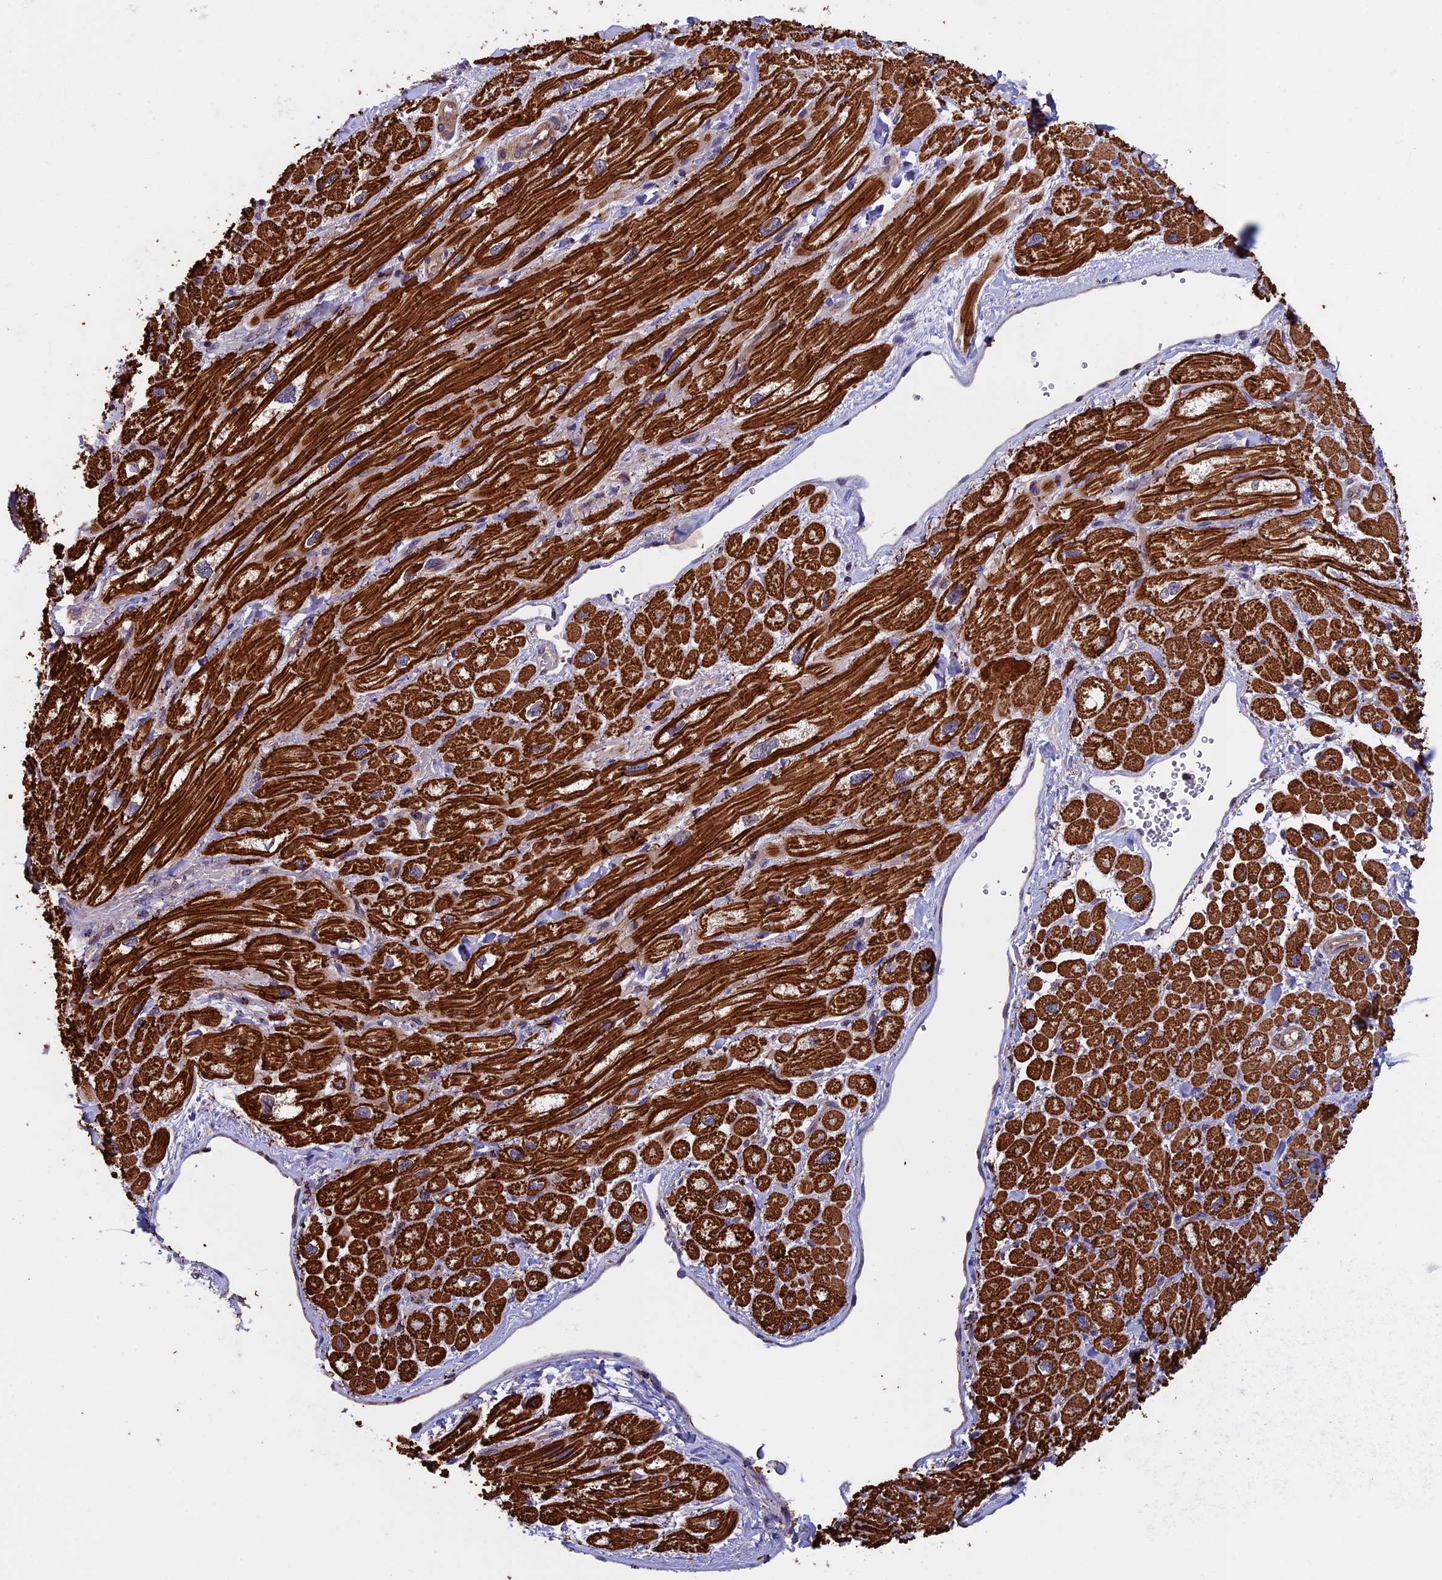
{"staining": {"intensity": "strong", "quantity": ">75%", "location": "cytoplasmic/membranous"}, "tissue": "heart muscle", "cell_type": "Cardiomyocytes", "image_type": "normal", "snomed": [{"axis": "morphology", "description": "Normal tissue, NOS"}, {"axis": "topography", "description": "Heart"}], "caption": "High-magnification brightfield microscopy of benign heart muscle stained with DAB (brown) and counterstained with hematoxylin (blue). cardiomyocytes exhibit strong cytoplasmic/membranous expression is present in about>75% of cells.", "gene": "SLC9A5", "patient": {"sex": "male", "age": 65}}